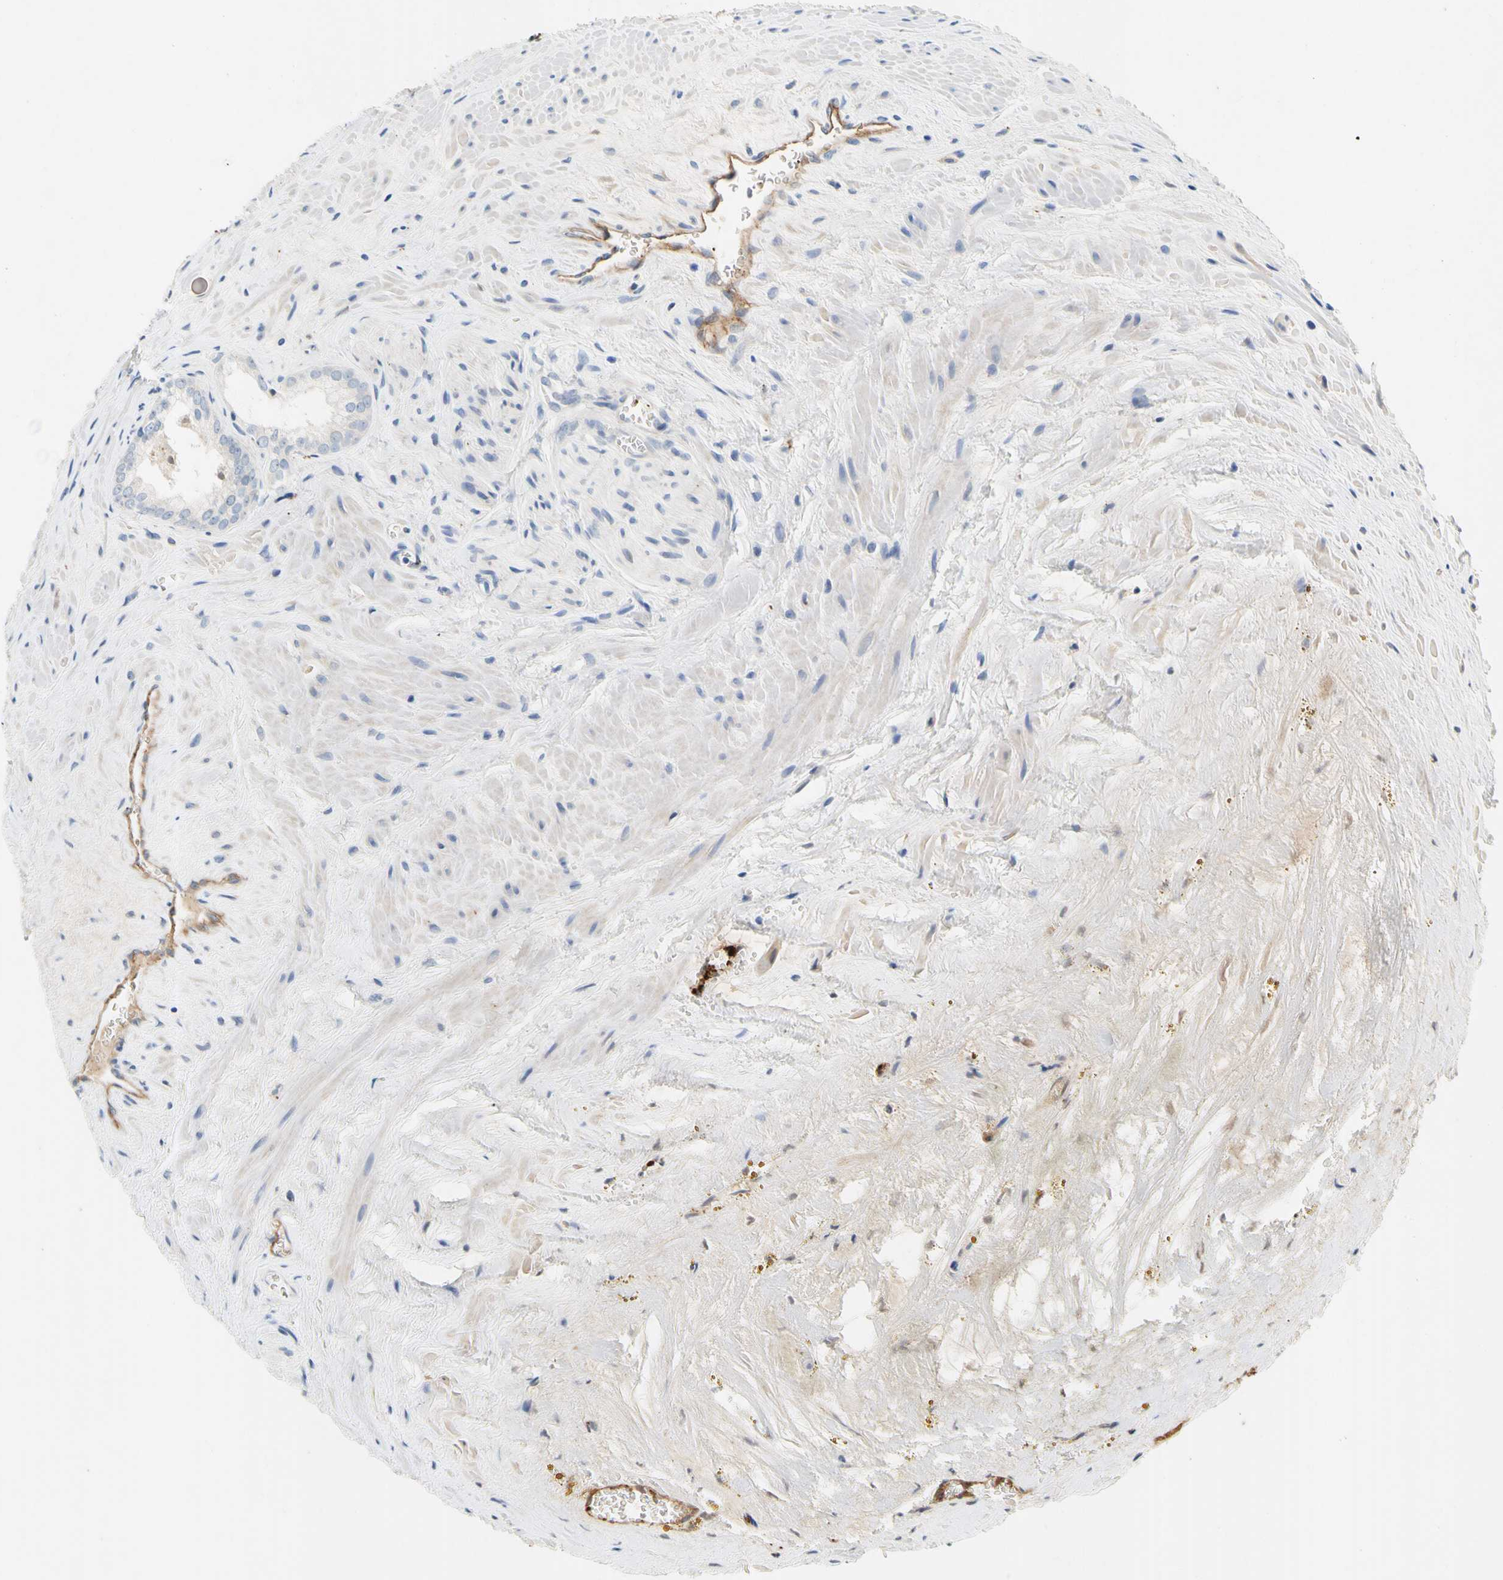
{"staining": {"intensity": "negative", "quantity": "none", "location": "none"}, "tissue": "prostate cancer", "cell_type": "Tumor cells", "image_type": "cancer", "snomed": [{"axis": "morphology", "description": "Adenocarcinoma, Low grade"}, {"axis": "topography", "description": "Prostate"}], "caption": "The immunohistochemistry (IHC) micrograph has no significant positivity in tumor cells of prostate cancer (low-grade adenocarcinoma) tissue.", "gene": "PPBP", "patient": {"sex": "male", "age": 60}}